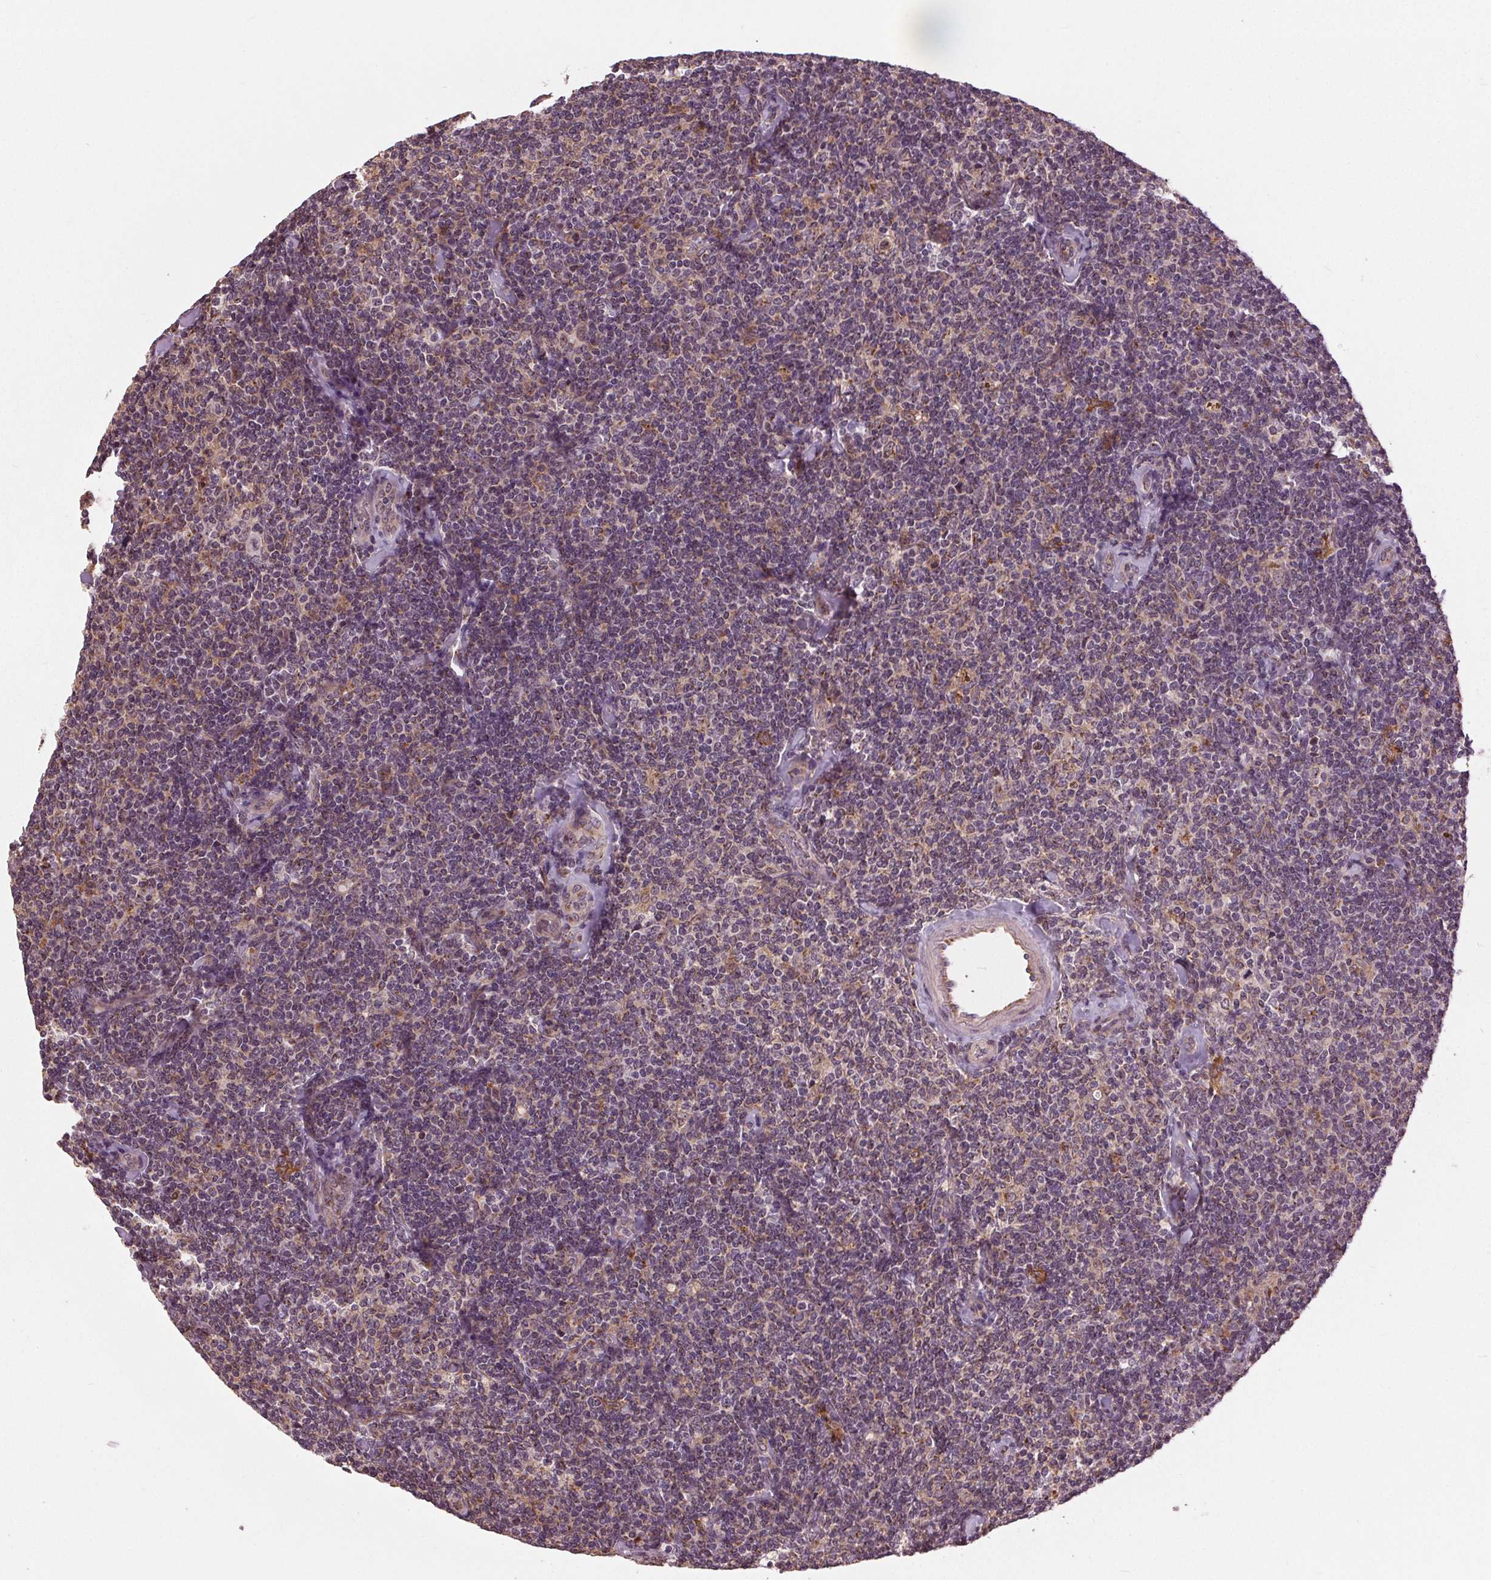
{"staining": {"intensity": "weak", "quantity": "<25%", "location": "cytoplasmic/membranous"}, "tissue": "lymphoma", "cell_type": "Tumor cells", "image_type": "cancer", "snomed": [{"axis": "morphology", "description": "Malignant lymphoma, non-Hodgkin's type, Low grade"}, {"axis": "topography", "description": "Lymph node"}], "caption": "Tumor cells show no significant protein expression in low-grade malignant lymphoma, non-Hodgkin's type.", "gene": "BSDC1", "patient": {"sex": "female", "age": 56}}